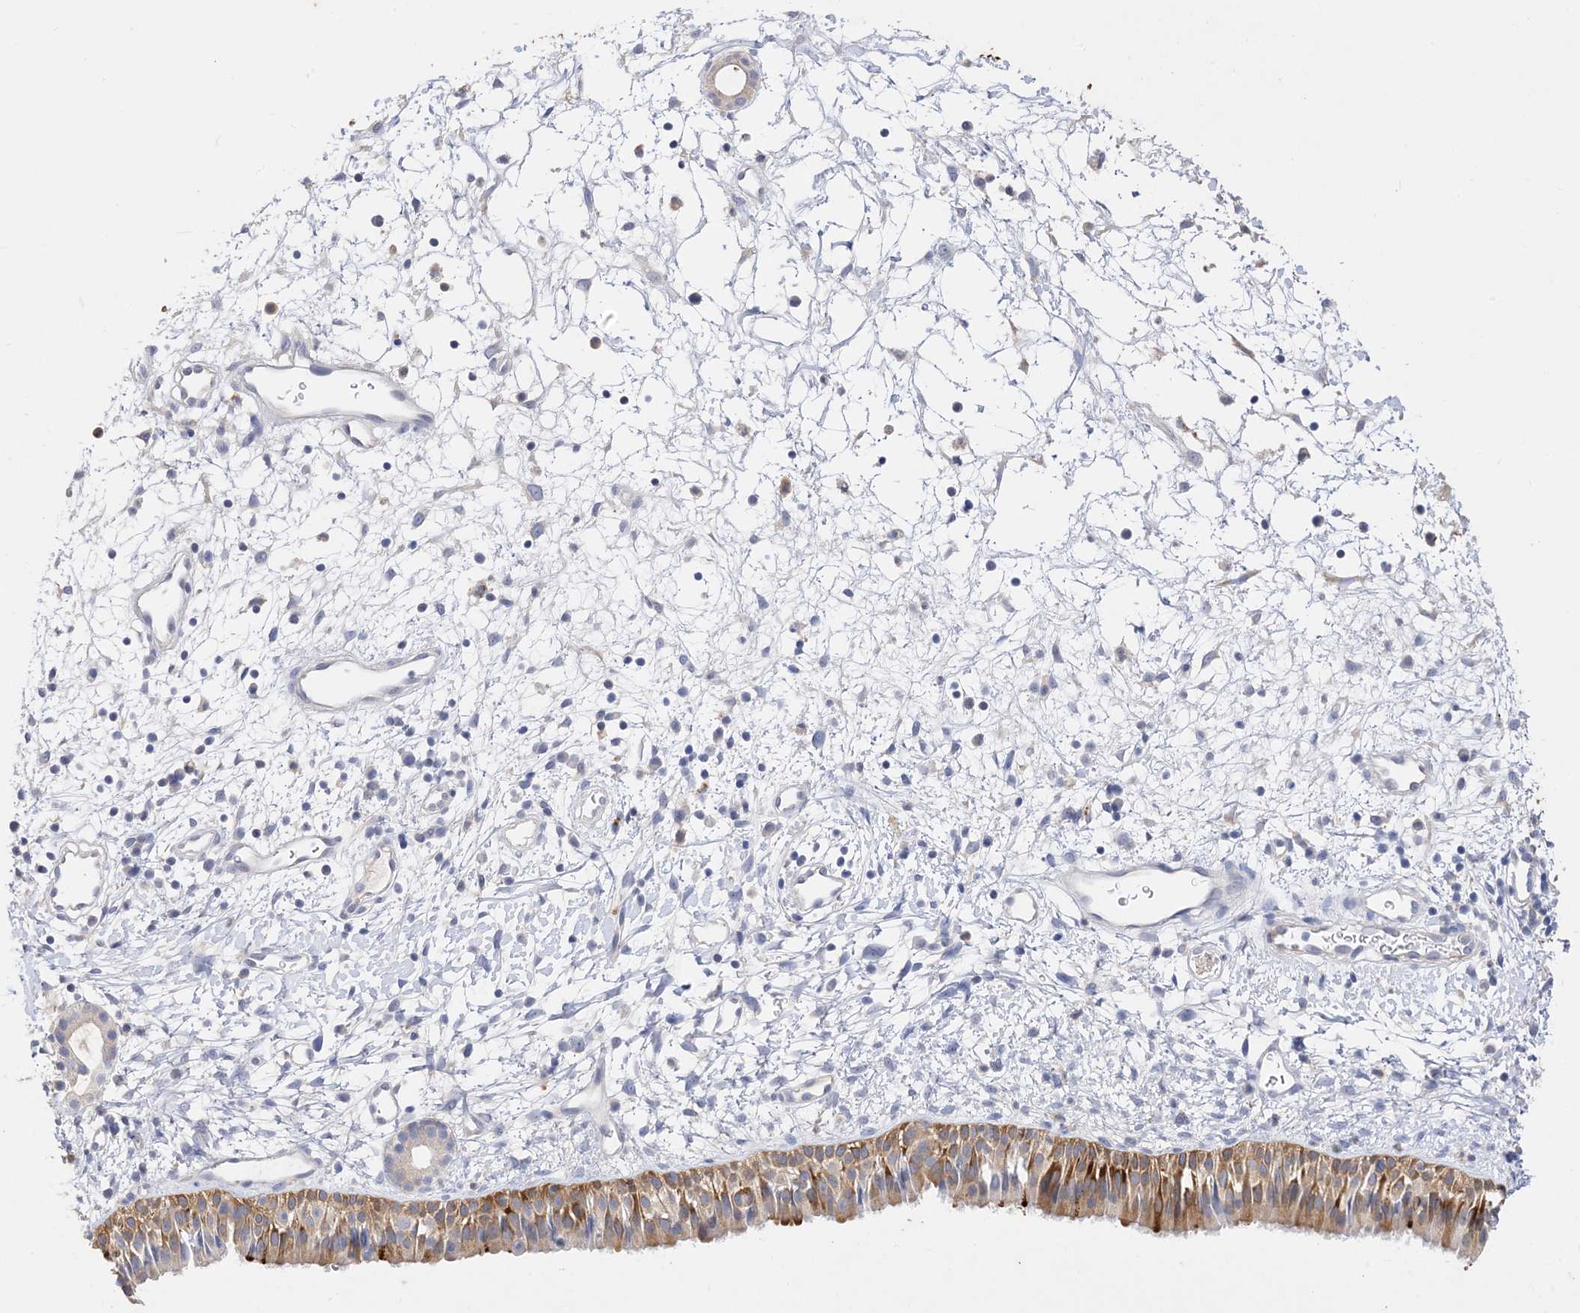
{"staining": {"intensity": "moderate", "quantity": ">75%", "location": "cytoplasmic/membranous"}, "tissue": "nasopharynx", "cell_type": "Respiratory epithelial cells", "image_type": "normal", "snomed": [{"axis": "morphology", "description": "Normal tissue, NOS"}, {"axis": "topography", "description": "Nasopharynx"}], "caption": "Moderate cytoplasmic/membranous protein positivity is seen in about >75% of respiratory epithelial cells in nasopharynx. (Brightfield microscopy of DAB IHC at high magnification).", "gene": "ARV1", "patient": {"sex": "male", "age": 22}}